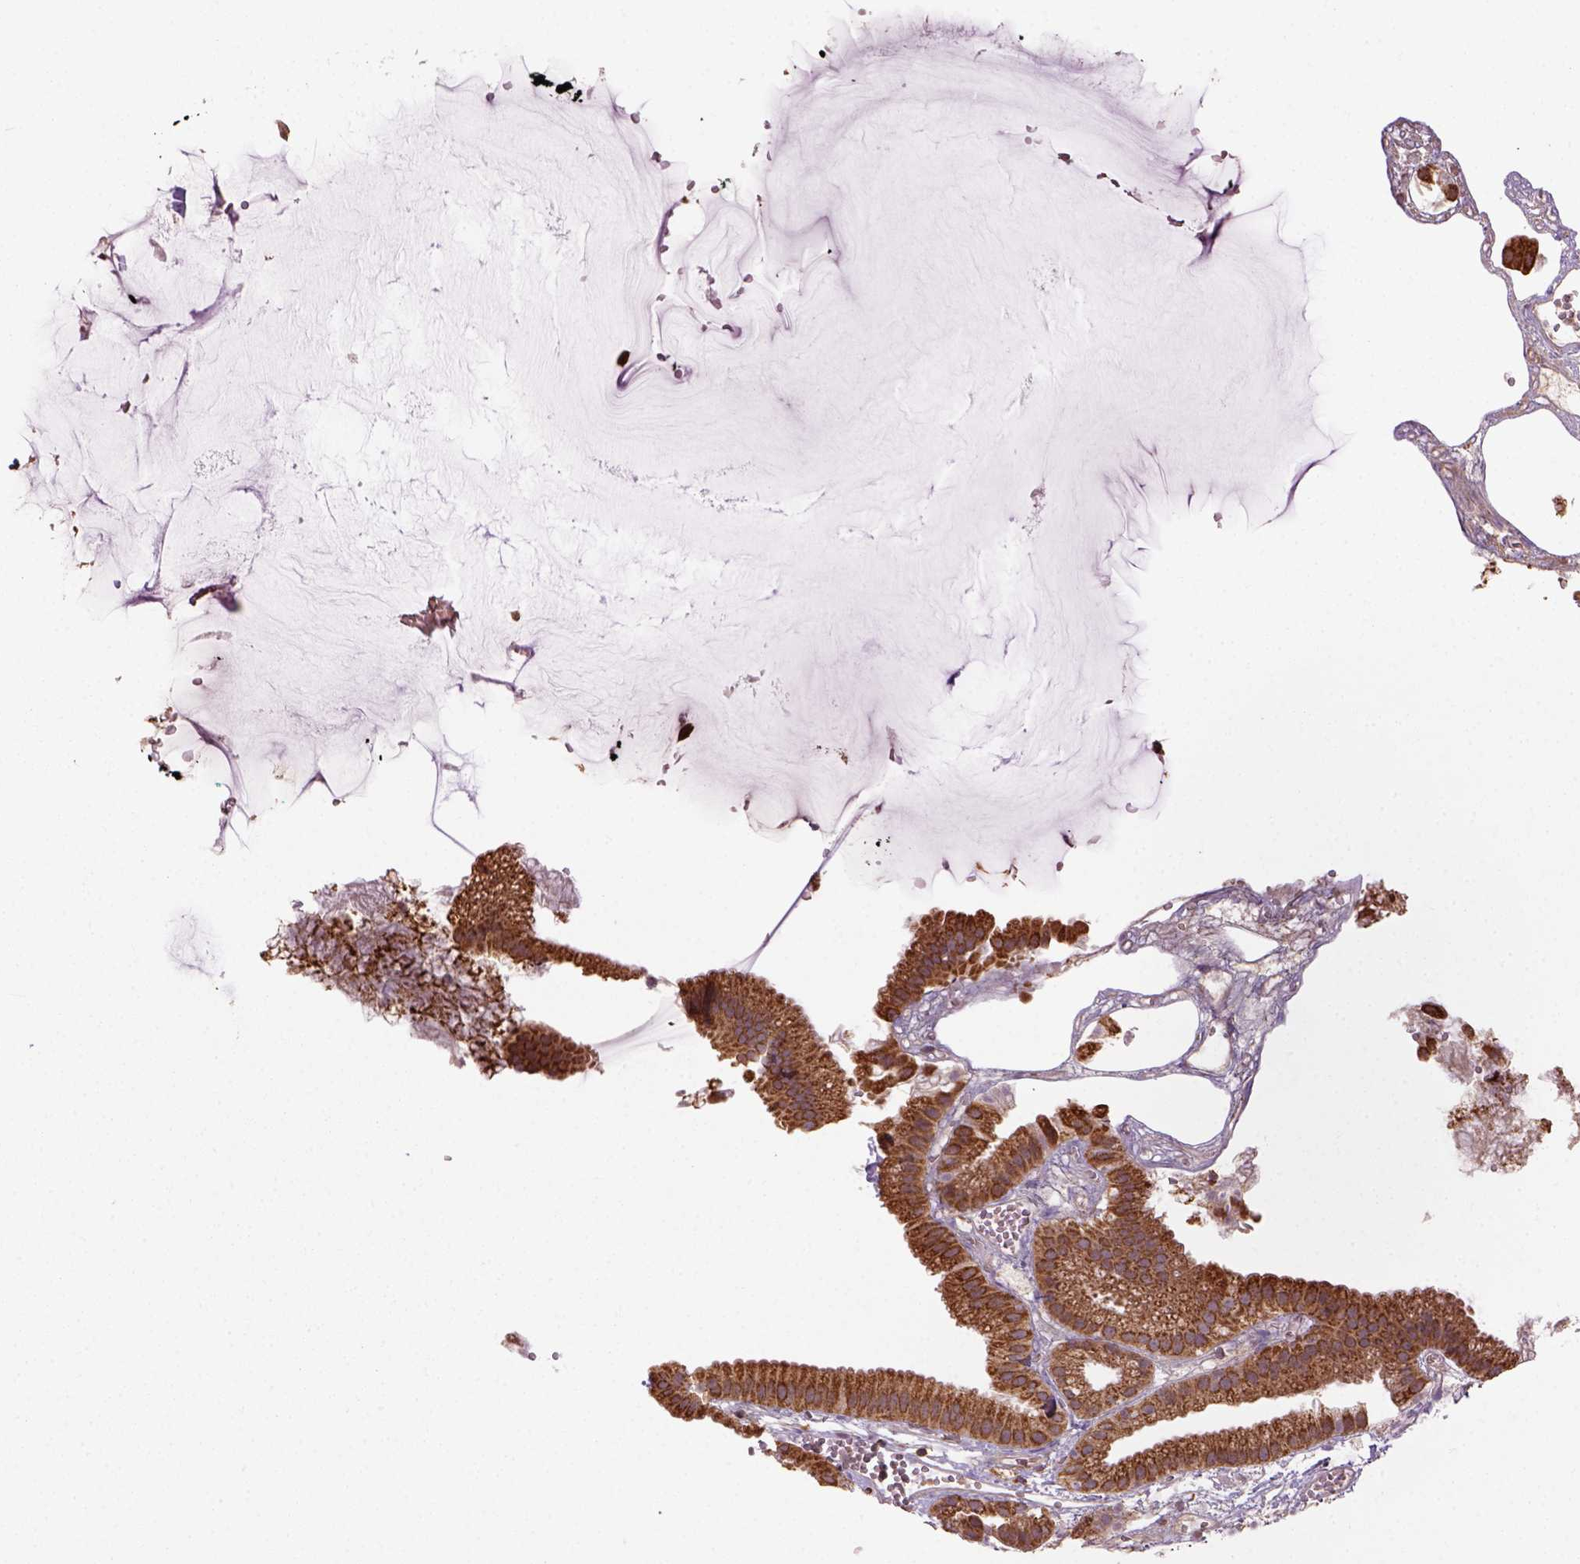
{"staining": {"intensity": "strong", "quantity": ">75%", "location": "cytoplasmic/membranous"}, "tissue": "gallbladder", "cell_type": "Glandular cells", "image_type": "normal", "snomed": [{"axis": "morphology", "description": "Normal tissue, NOS"}, {"axis": "topography", "description": "Gallbladder"}], "caption": "This photomicrograph reveals IHC staining of unremarkable human gallbladder, with high strong cytoplasmic/membranous expression in approximately >75% of glandular cells.", "gene": "MAPK8IP3", "patient": {"sex": "female", "age": 63}}